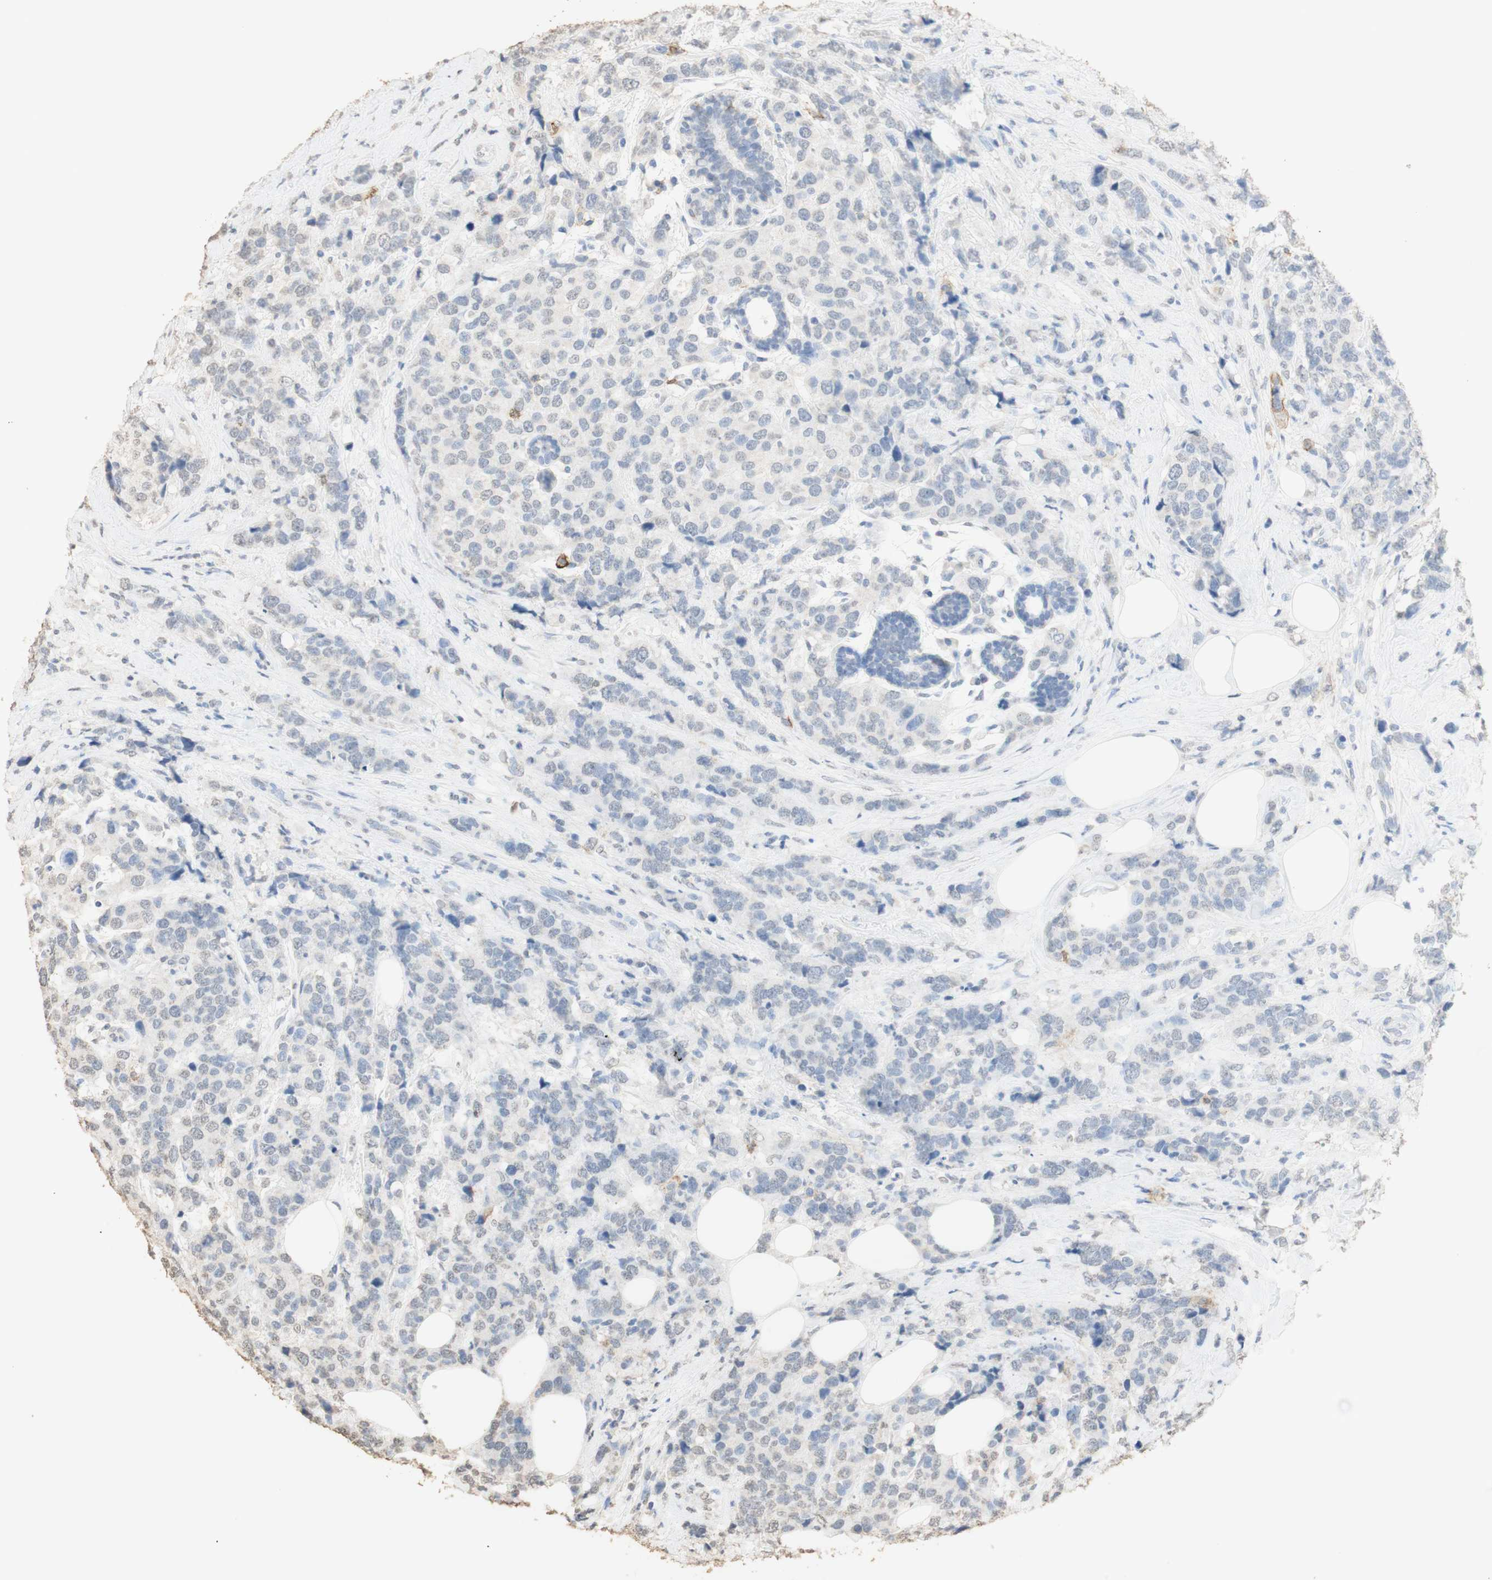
{"staining": {"intensity": "weak", "quantity": "<25%", "location": "nuclear"}, "tissue": "breast cancer", "cell_type": "Tumor cells", "image_type": "cancer", "snomed": [{"axis": "morphology", "description": "Lobular carcinoma"}, {"axis": "topography", "description": "Breast"}], "caption": "Immunohistochemical staining of human breast cancer shows no significant expression in tumor cells.", "gene": "L1CAM", "patient": {"sex": "female", "age": 59}}